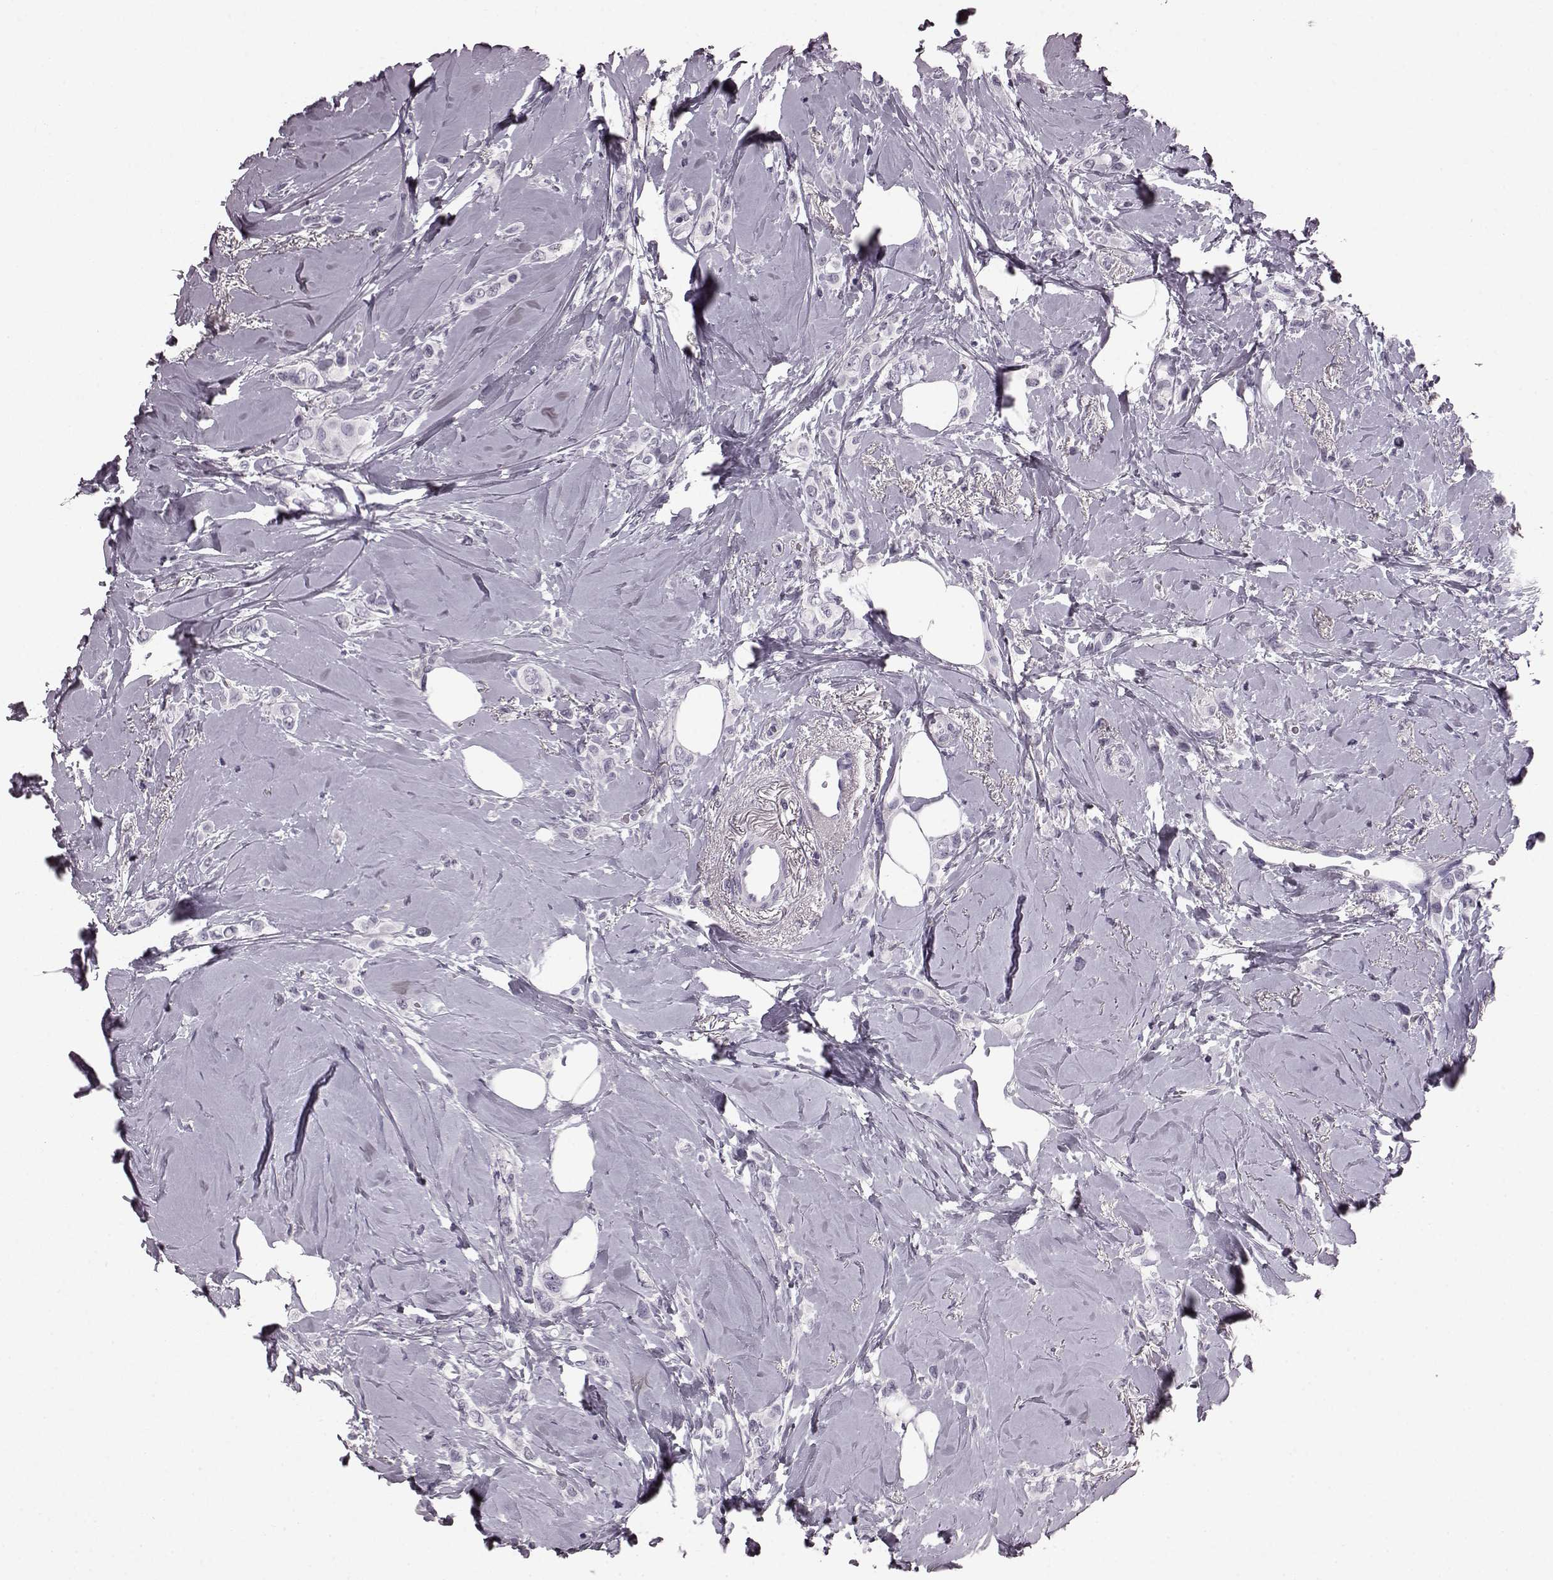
{"staining": {"intensity": "negative", "quantity": "none", "location": "none"}, "tissue": "breast cancer", "cell_type": "Tumor cells", "image_type": "cancer", "snomed": [{"axis": "morphology", "description": "Lobular carcinoma"}, {"axis": "topography", "description": "Breast"}], "caption": "Immunohistochemistry micrograph of neoplastic tissue: breast lobular carcinoma stained with DAB (3,3'-diaminobenzidine) demonstrates no significant protein expression in tumor cells.", "gene": "AIPL1", "patient": {"sex": "female", "age": 66}}